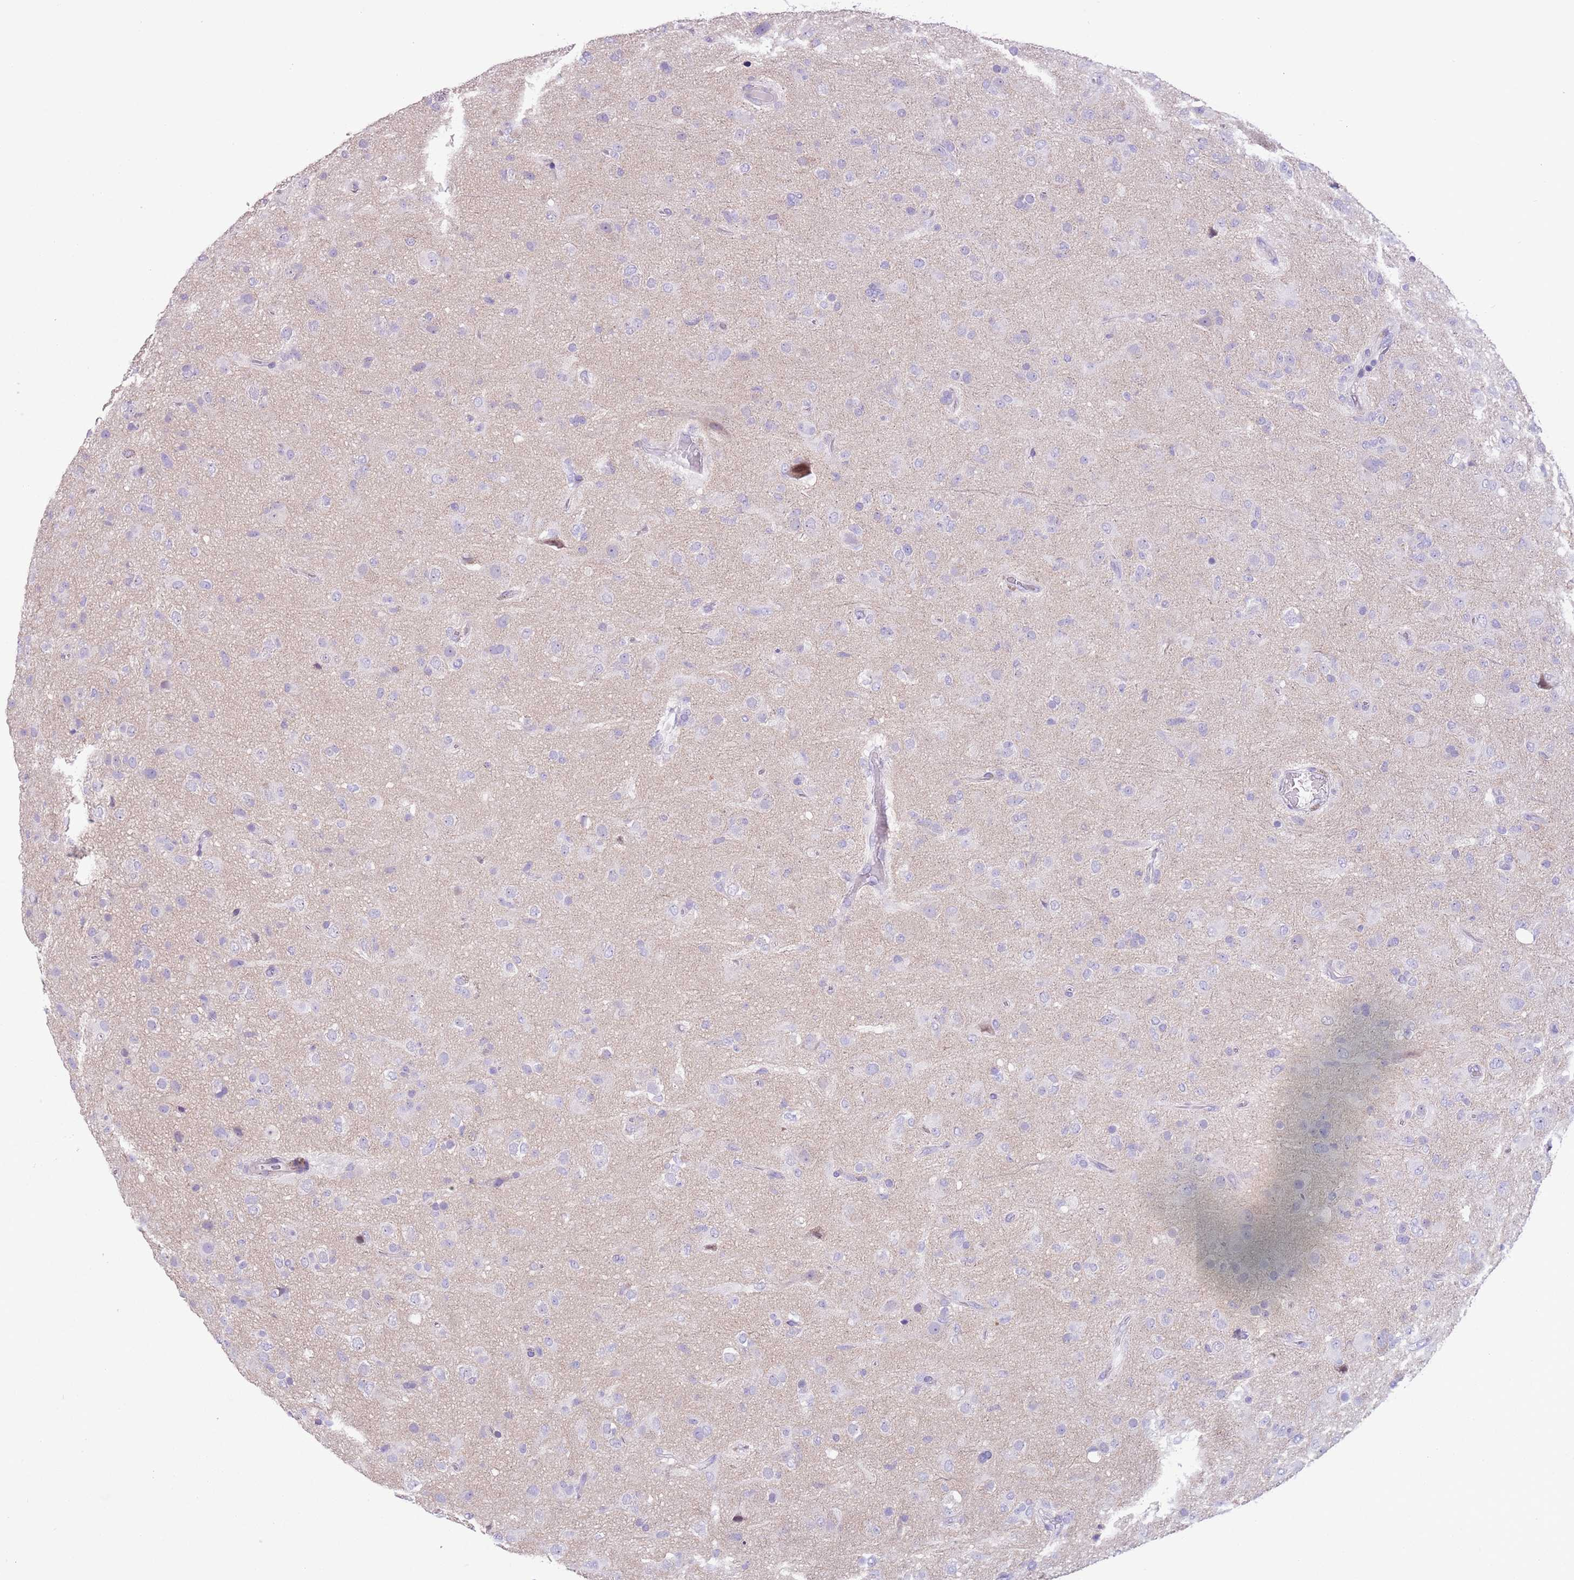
{"staining": {"intensity": "negative", "quantity": "none", "location": "none"}, "tissue": "glioma", "cell_type": "Tumor cells", "image_type": "cancer", "snomed": [{"axis": "morphology", "description": "Glioma, malignant, Low grade"}, {"axis": "topography", "description": "Brain"}], "caption": "Malignant low-grade glioma stained for a protein using immunohistochemistry (IHC) displays no positivity tumor cells.", "gene": "ZNF697", "patient": {"sex": "male", "age": 65}}